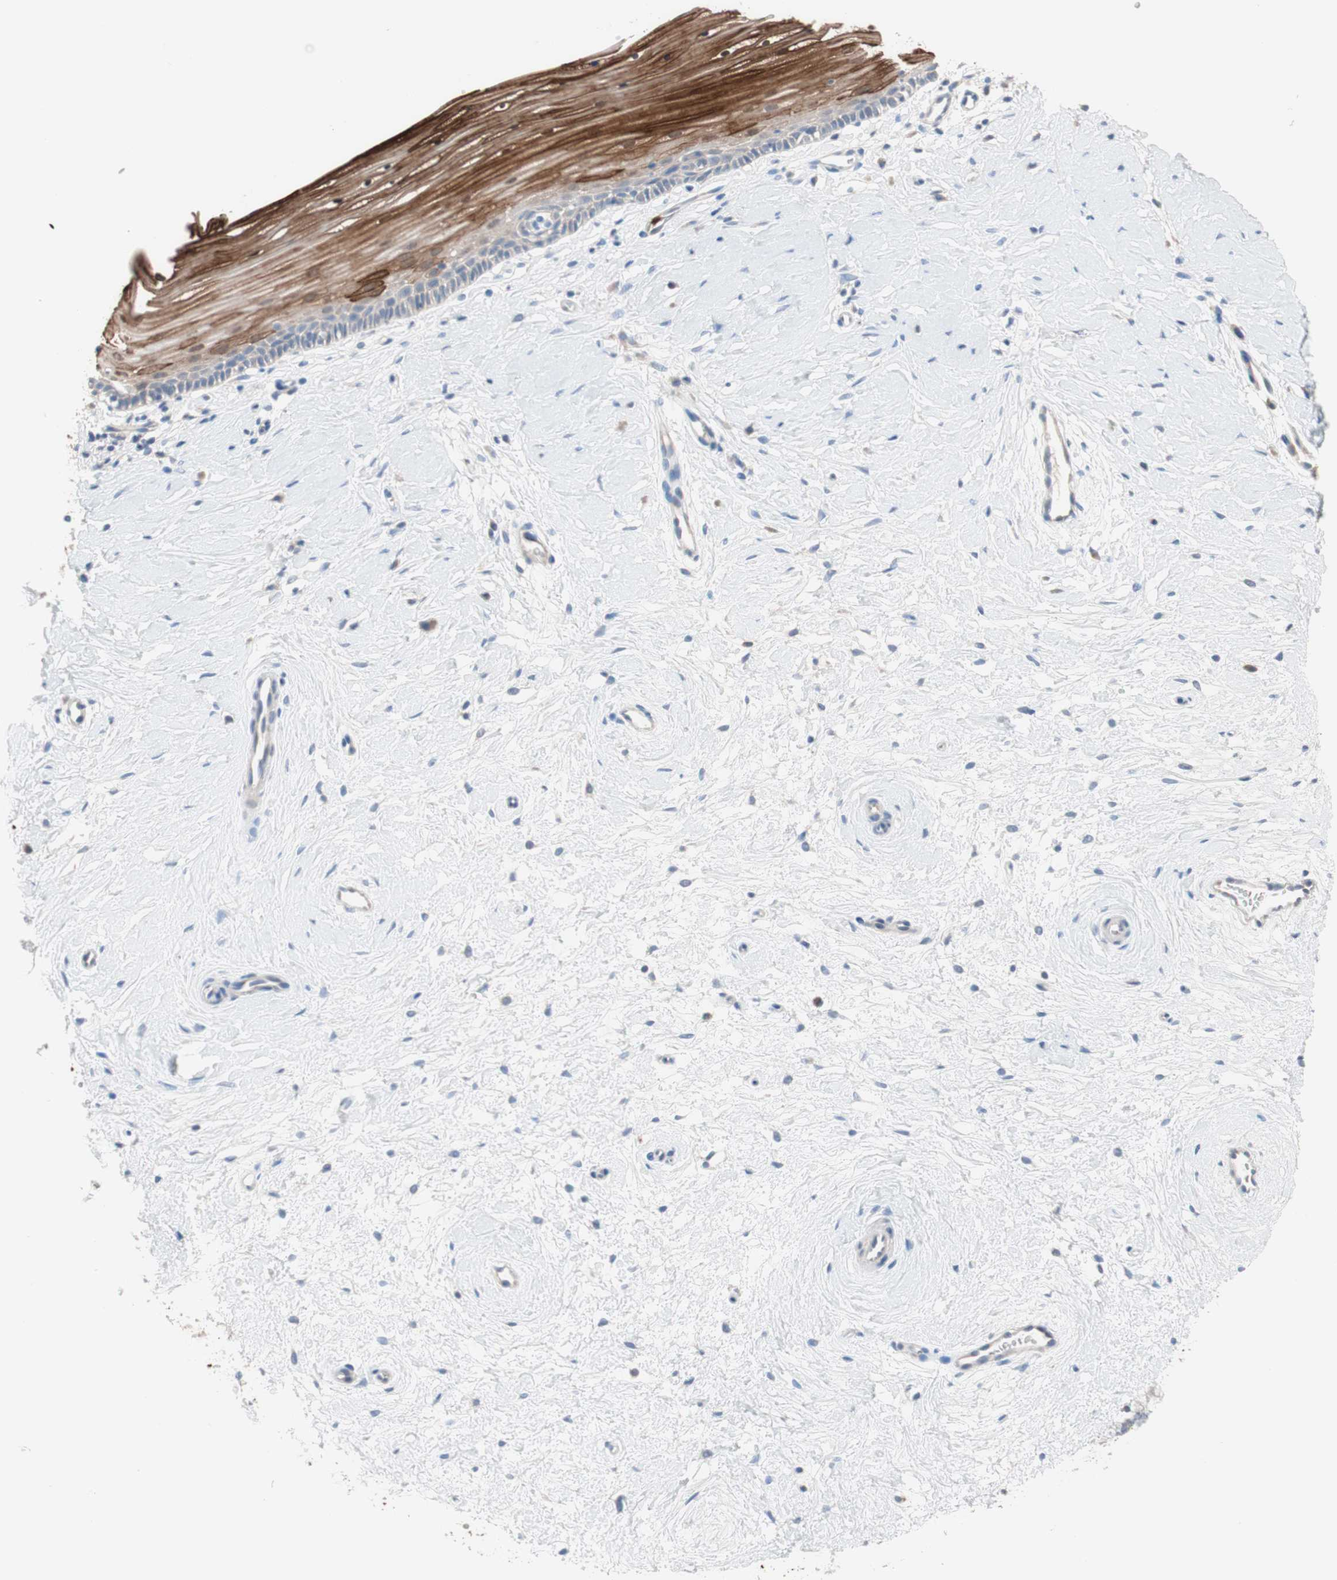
{"staining": {"intensity": "weak", "quantity": "<25%", "location": "cytoplasmic/membranous"}, "tissue": "cervix", "cell_type": "Glandular cells", "image_type": "normal", "snomed": [{"axis": "morphology", "description": "Normal tissue, NOS"}, {"axis": "topography", "description": "Cervix"}], "caption": "An immunohistochemistry (IHC) image of unremarkable cervix is shown. There is no staining in glandular cells of cervix. (DAB IHC, high magnification).", "gene": "CLEC4D", "patient": {"sex": "female", "age": 39}}